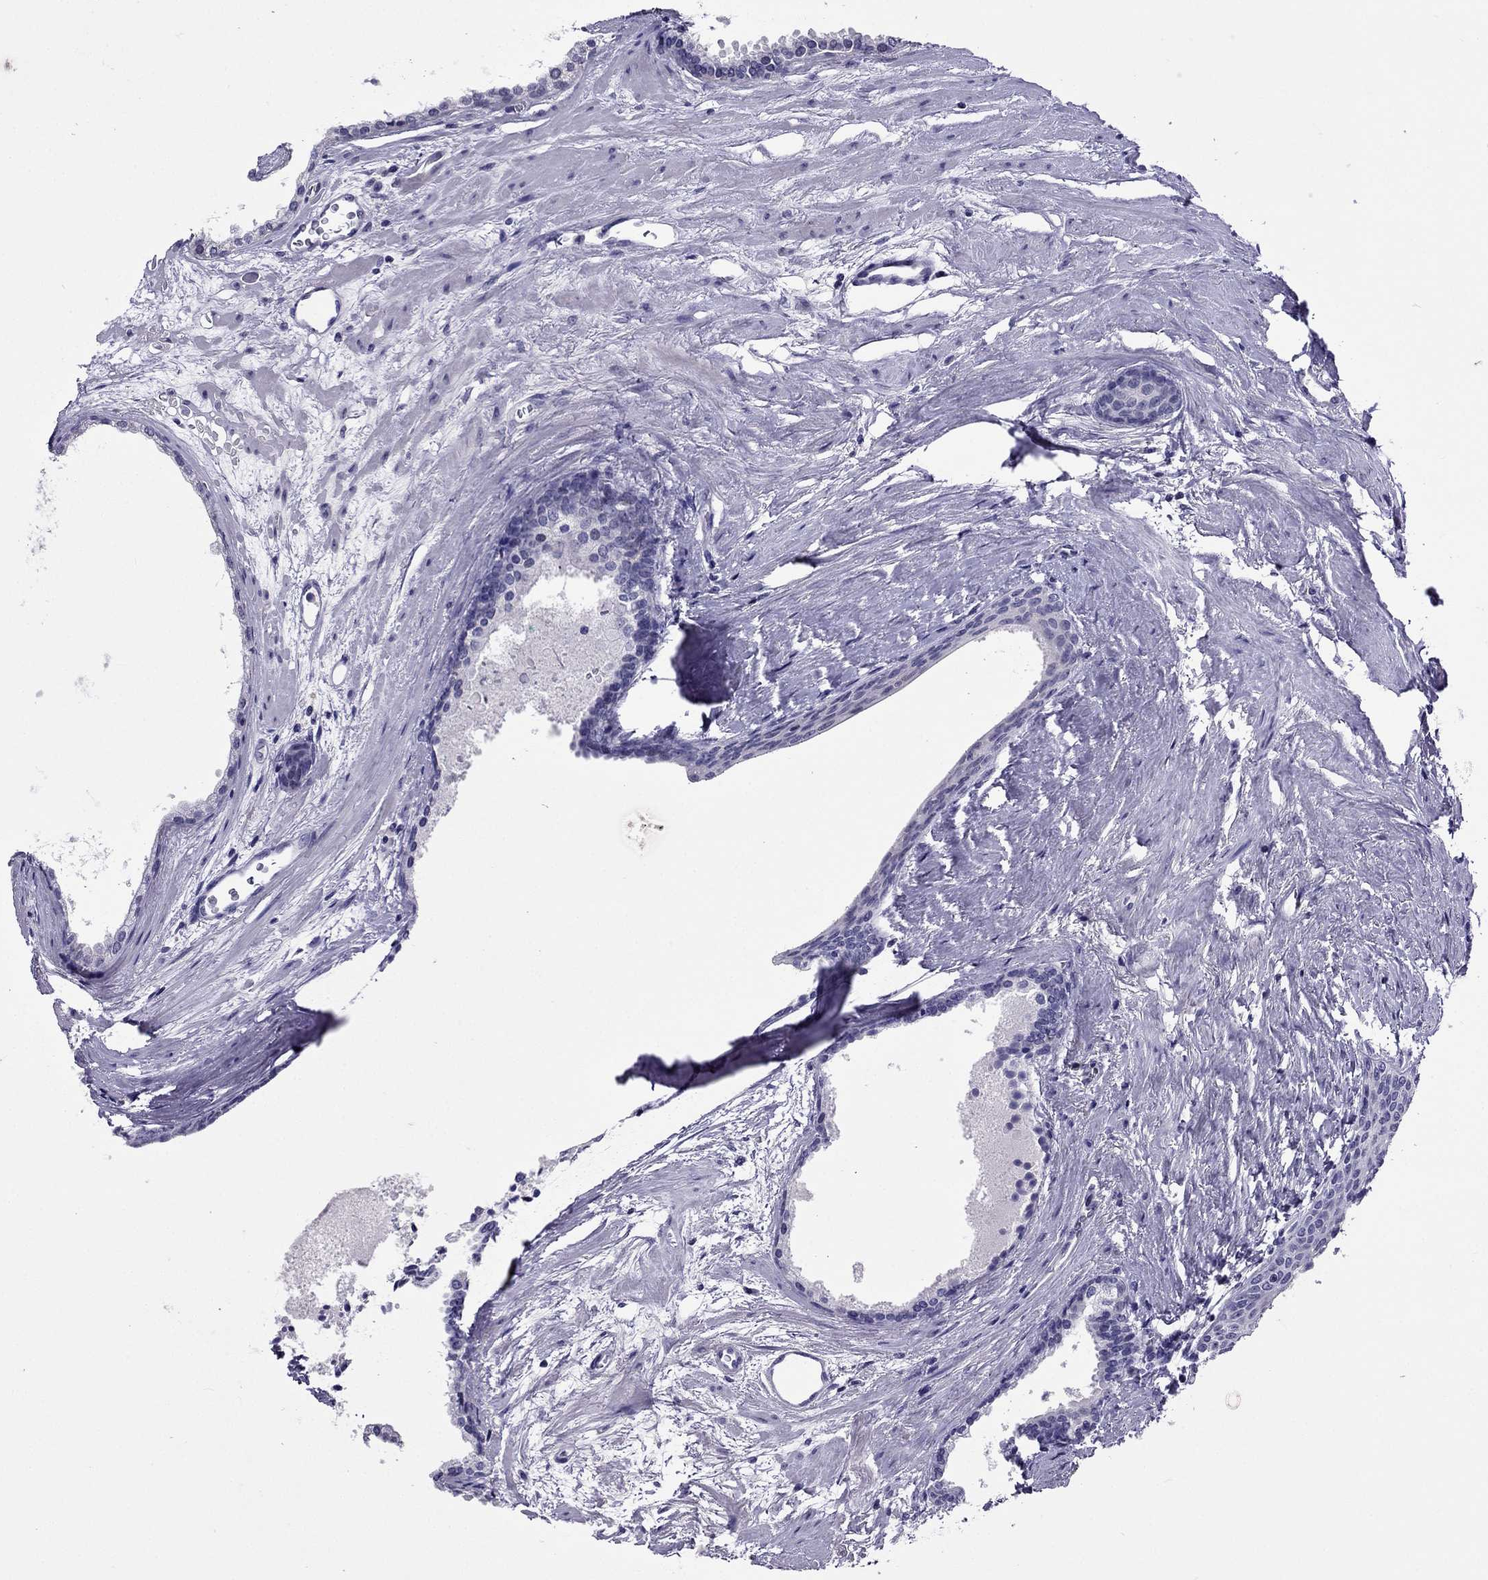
{"staining": {"intensity": "negative", "quantity": "none", "location": "none"}, "tissue": "prostate cancer", "cell_type": "Tumor cells", "image_type": "cancer", "snomed": [{"axis": "morphology", "description": "Adenocarcinoma, Low grade"}, {"axis": "topography", "description": "Prostate"}], "caption": "A high-resolution micrograph shows immunohistochemistry (IHC) staining of low-grade adenocarcinoma (prostate), which reveals no significant staining in tumor cells.", "gene": "SPTBN4", "patient": {"sex": "male", "age": 56}}